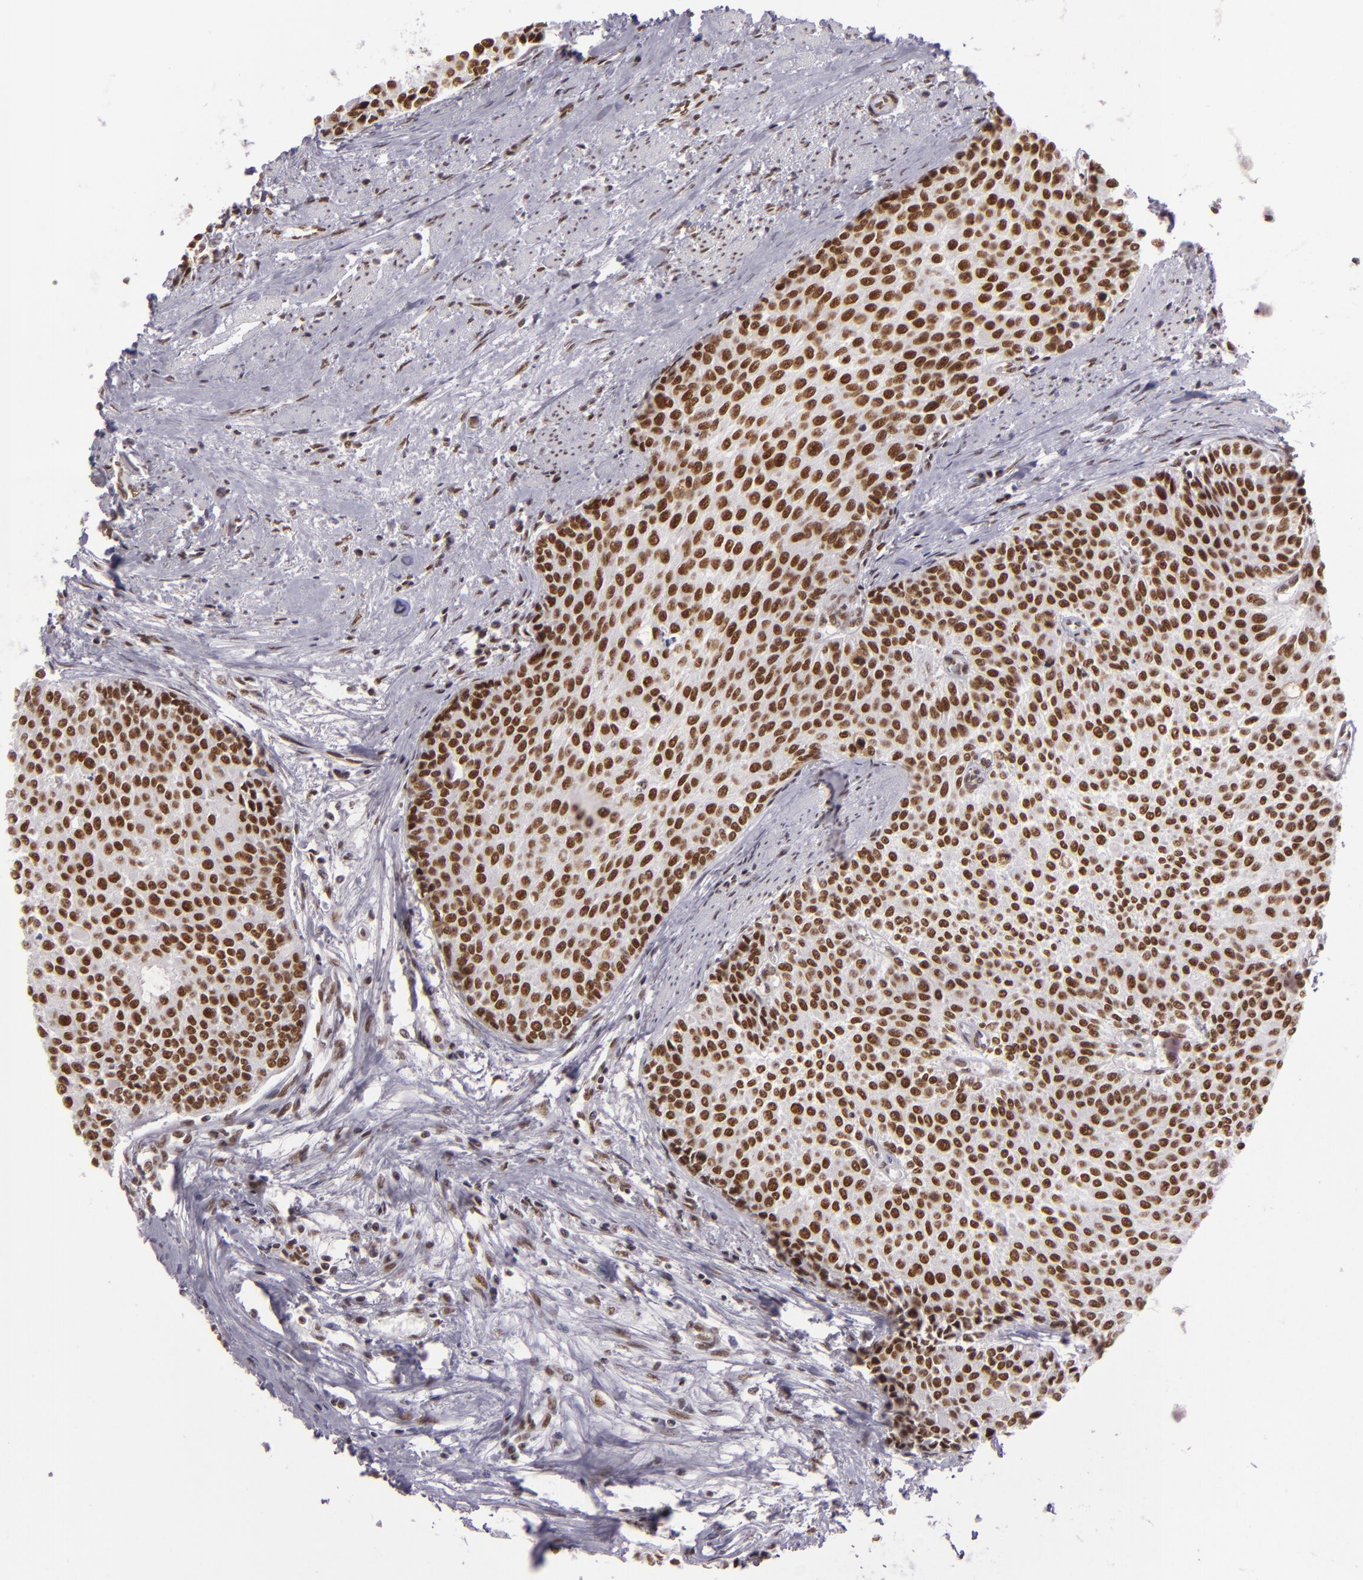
{"staining": {"intensity": "strong", "quantity": ">75%", "location": "nuclear"}, "tissue": "urothelial cancer", "cell_type": "Tumor cells", "image_type": "cancer", "snomed": [{"axis": "morphology", "description": "Urothelial carcinoma, Low grade"}, {"axis": "topography", "description": "Urinary bladder"}], "caption": "Immunohistochemistry image of human low-grade urothelial carcinoma stained for a protein (brown), which displays high levels of strong nuclear positivity in about >75% of tumor cells.", "gene": "BRD8", "patient": {"sex": "female", "age": 73}}